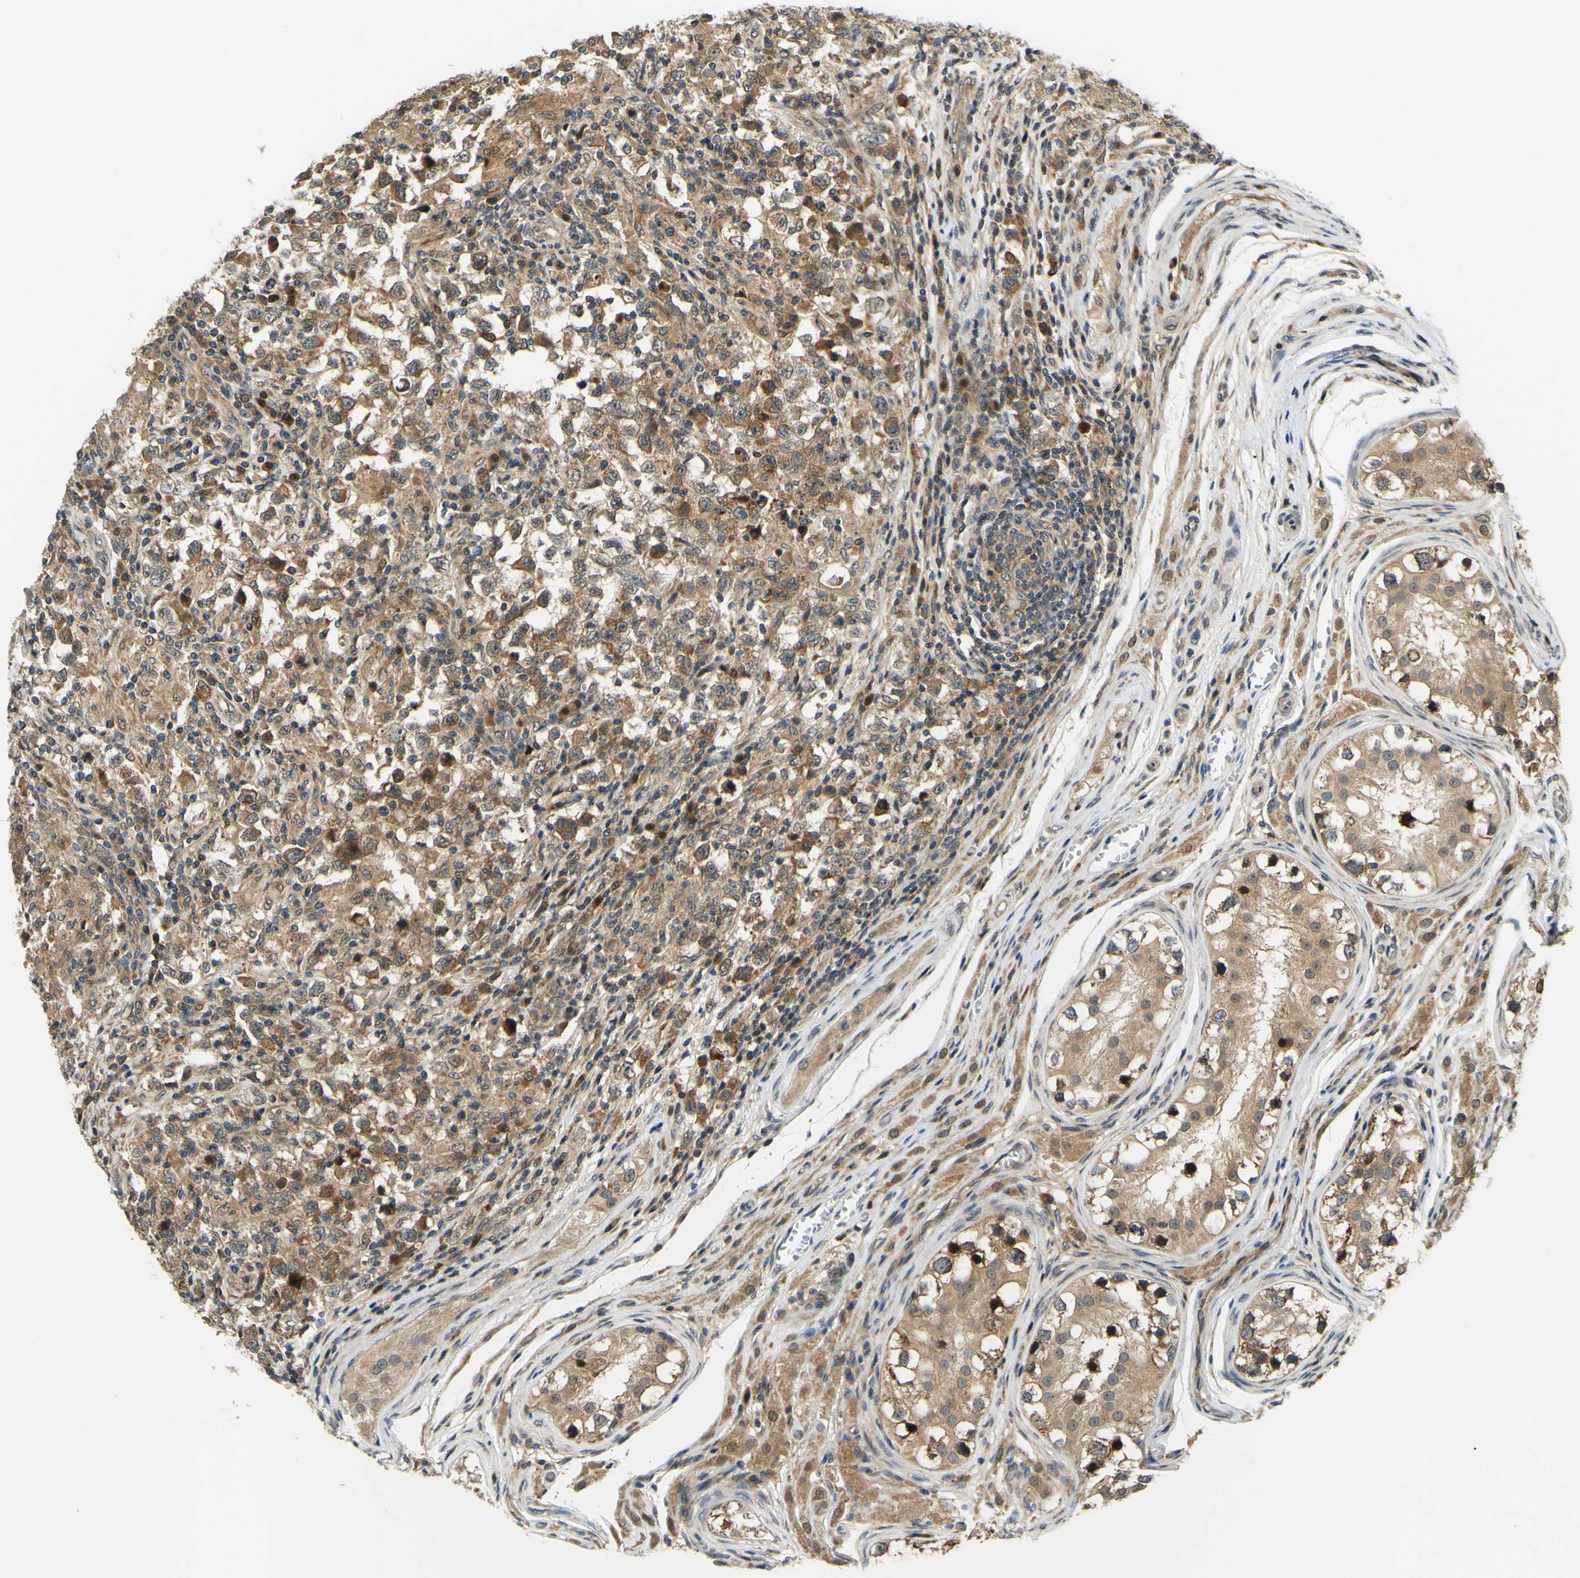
{"staining": {"intensity": "moderate", "quantity": ">75%", "location": "cytoplasmic/membranous"}, "tissue": "testis cancer", "cell_type": "Tumor cells", "image_type": "cancer", "snomed": [{"axis": "morphology", "description": "Carcinoma, Embryonal, NOS"}, {"axis": "topography", "description": "Testis"}], "caption": "DAB immunohistochemical staining of testis cancer (embryonal carcinoma) exhibits moderate cytoplasmic/membranous protein expression in about >75% of tumor cells. (DAB = brown stain, brightfield microscopy at high magnification).", "gene": "ABCC8", "patient": {"sex": "male", "age": 21}}